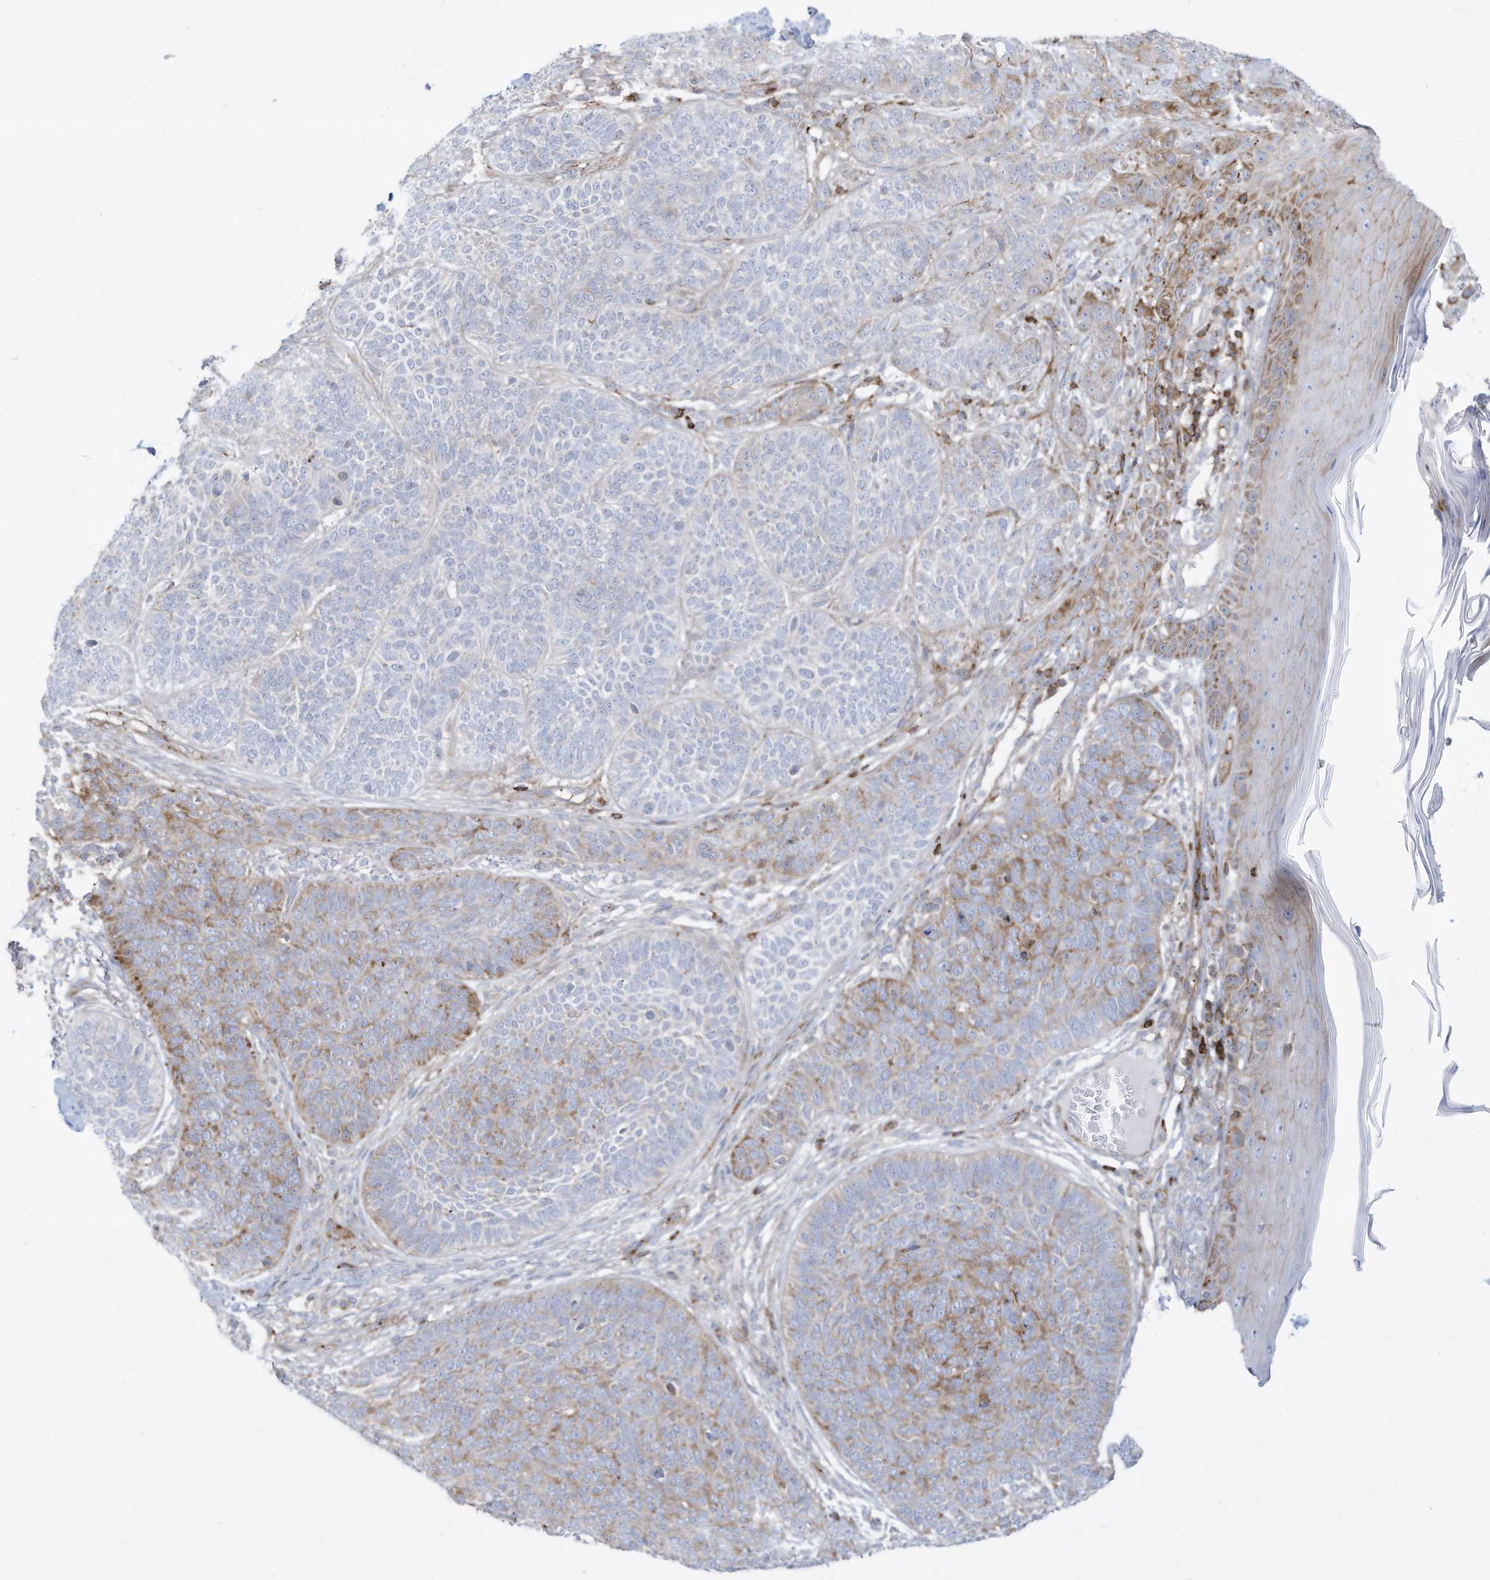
{"staining": {"intensity": "moderate", "quantity": "<25%", "location": "cytoplasmic/membranous"}, "tissue": "skin cancer", "cell_type": "Tumor cells", "image_type": "cancer", "snomed": [{"axis": "morphology", "description": "Basal cell carcinoma"}, {"axis": "topography", "description": "Skin"}], "caption": "This is an image of immunohistochemistry staining of skin cancer (basal cell carcinoma), which shows moderate expression in the cytoplasmic/membranous of tumor cells.", "gene": "THNSL2", "patient": {"sex": "male", "age": 85}}